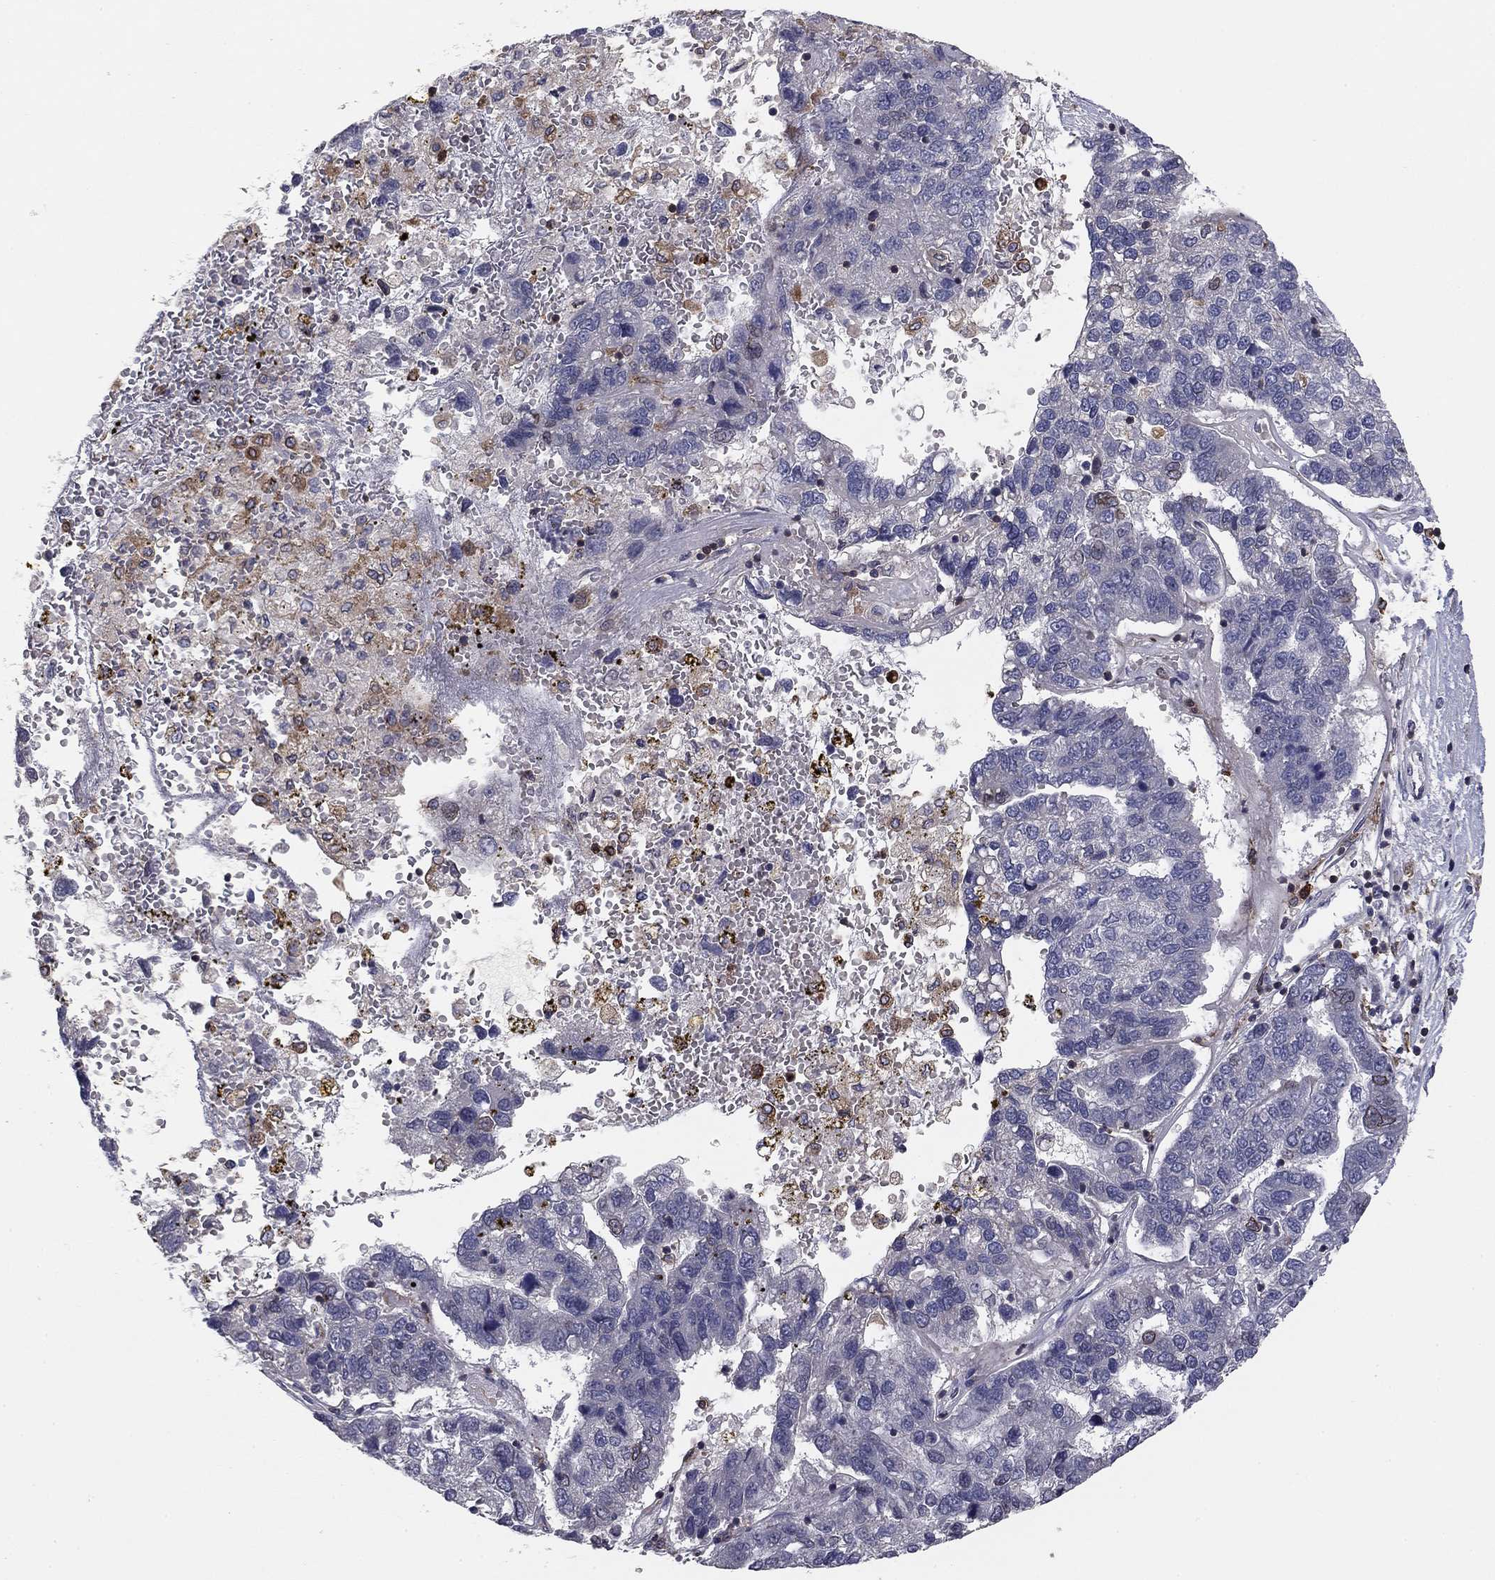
{"staining": {"intensity": "negative", "quantity": "none", "location": "none"}, "tissue": "pancreatic cancer", "cell_type": "Tumor cells", "image_type": "cancer", "snomed": [{"axis": "morphology", "description": "Adenocarcinoma, NOS"}, {"axis": "topography", "description": "Pancreas"}], "caption": "Immunohistochemical staining of human pancreatic adenocarcinoma shows no significant expression in tumor cells.", "gene": "PLCB2", "patient": {"sex": "female", "age": 61}}